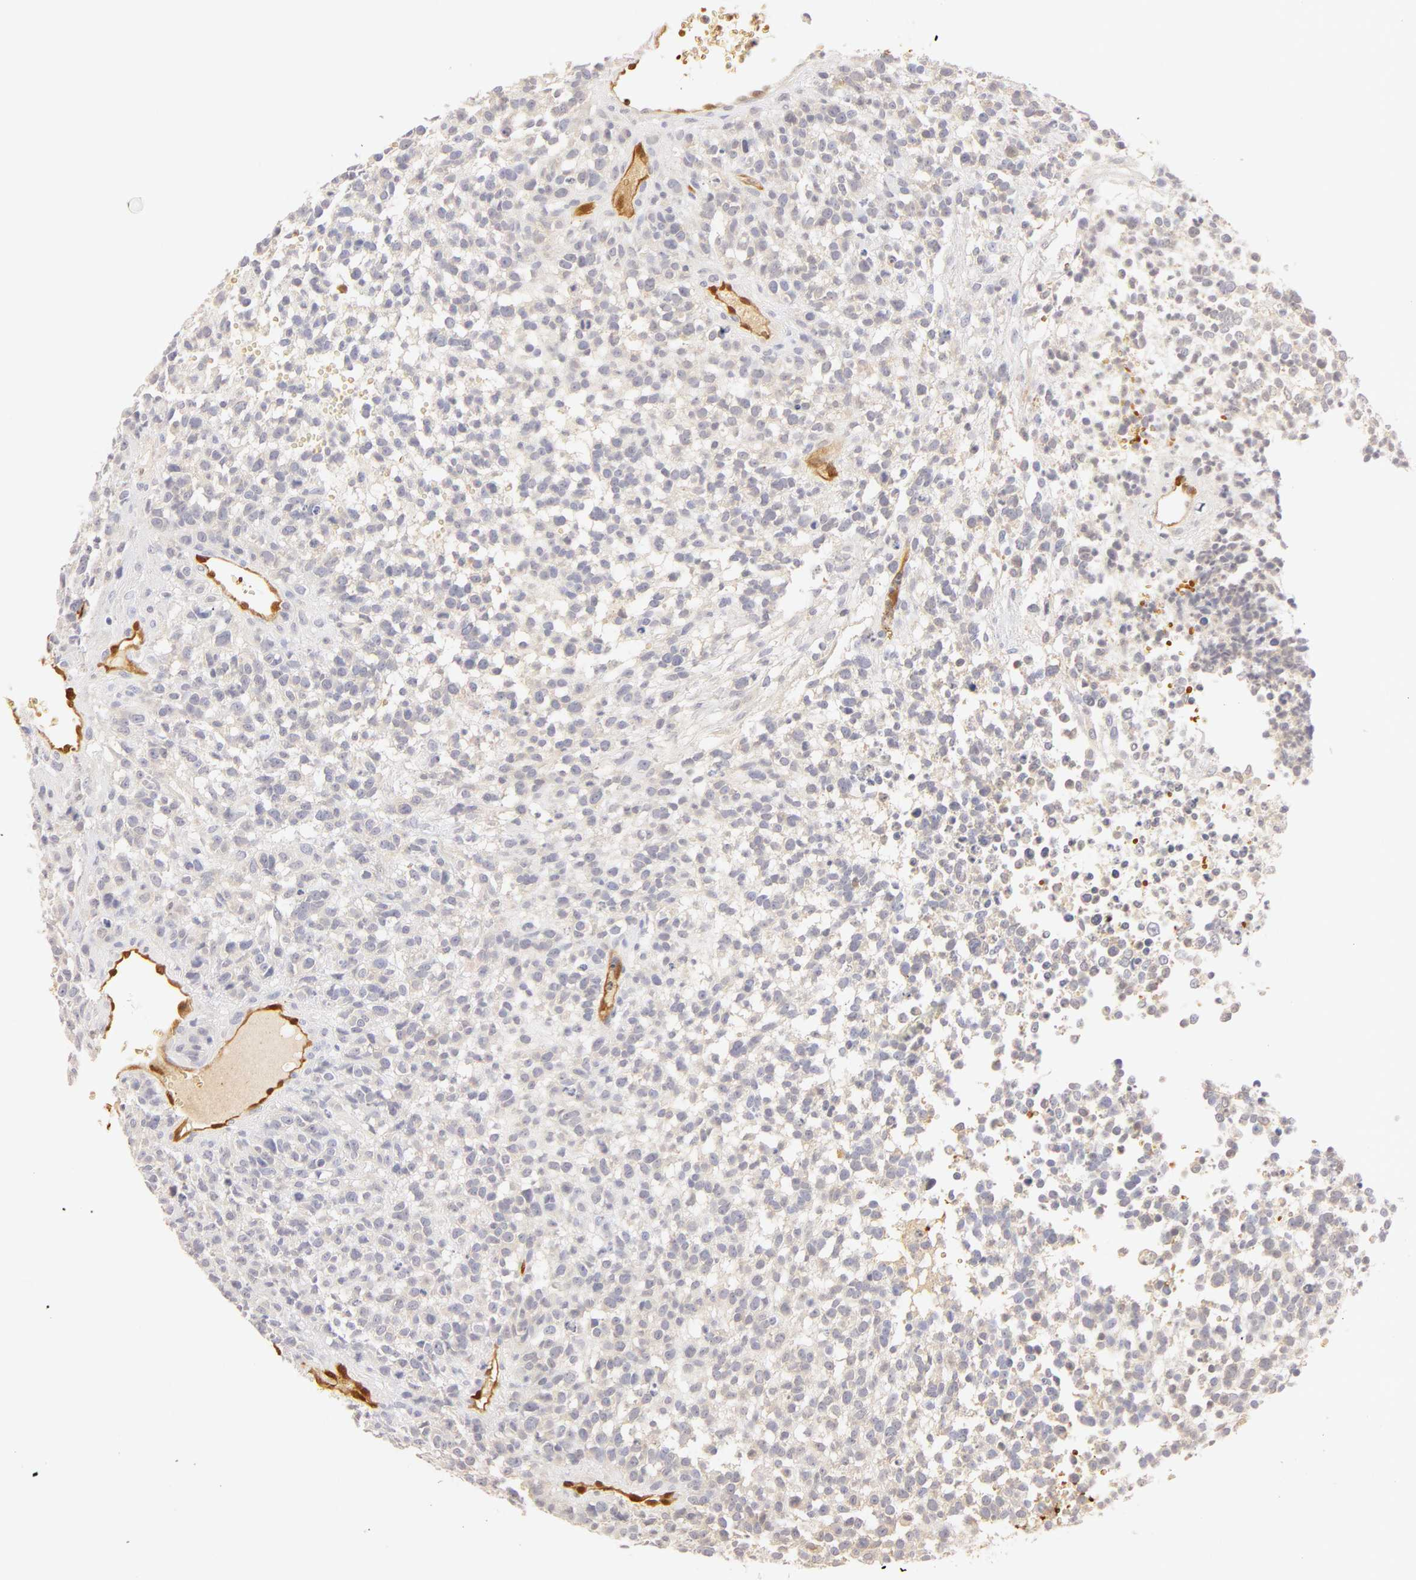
{"staining": {"intensity": "negative", "quantity": "none", "location": "none"}, "tissue": "glioma", "cell_type": "Tumor cells", "image_type": "cancer", "snomed": [{"axis": "morphology", "description": "Glioma, malignant, High grade"}, {"axis": "topography", "description": "Brain"}], "caption": "An immunohistochemistry (IHC) histopathology image of high-grade glioma (malignant) is shown. There is no staining in tumor cells of high-grade glioma (malignant).", "gene": "CA2", "patient": {"sex": "male", "age": 66}}